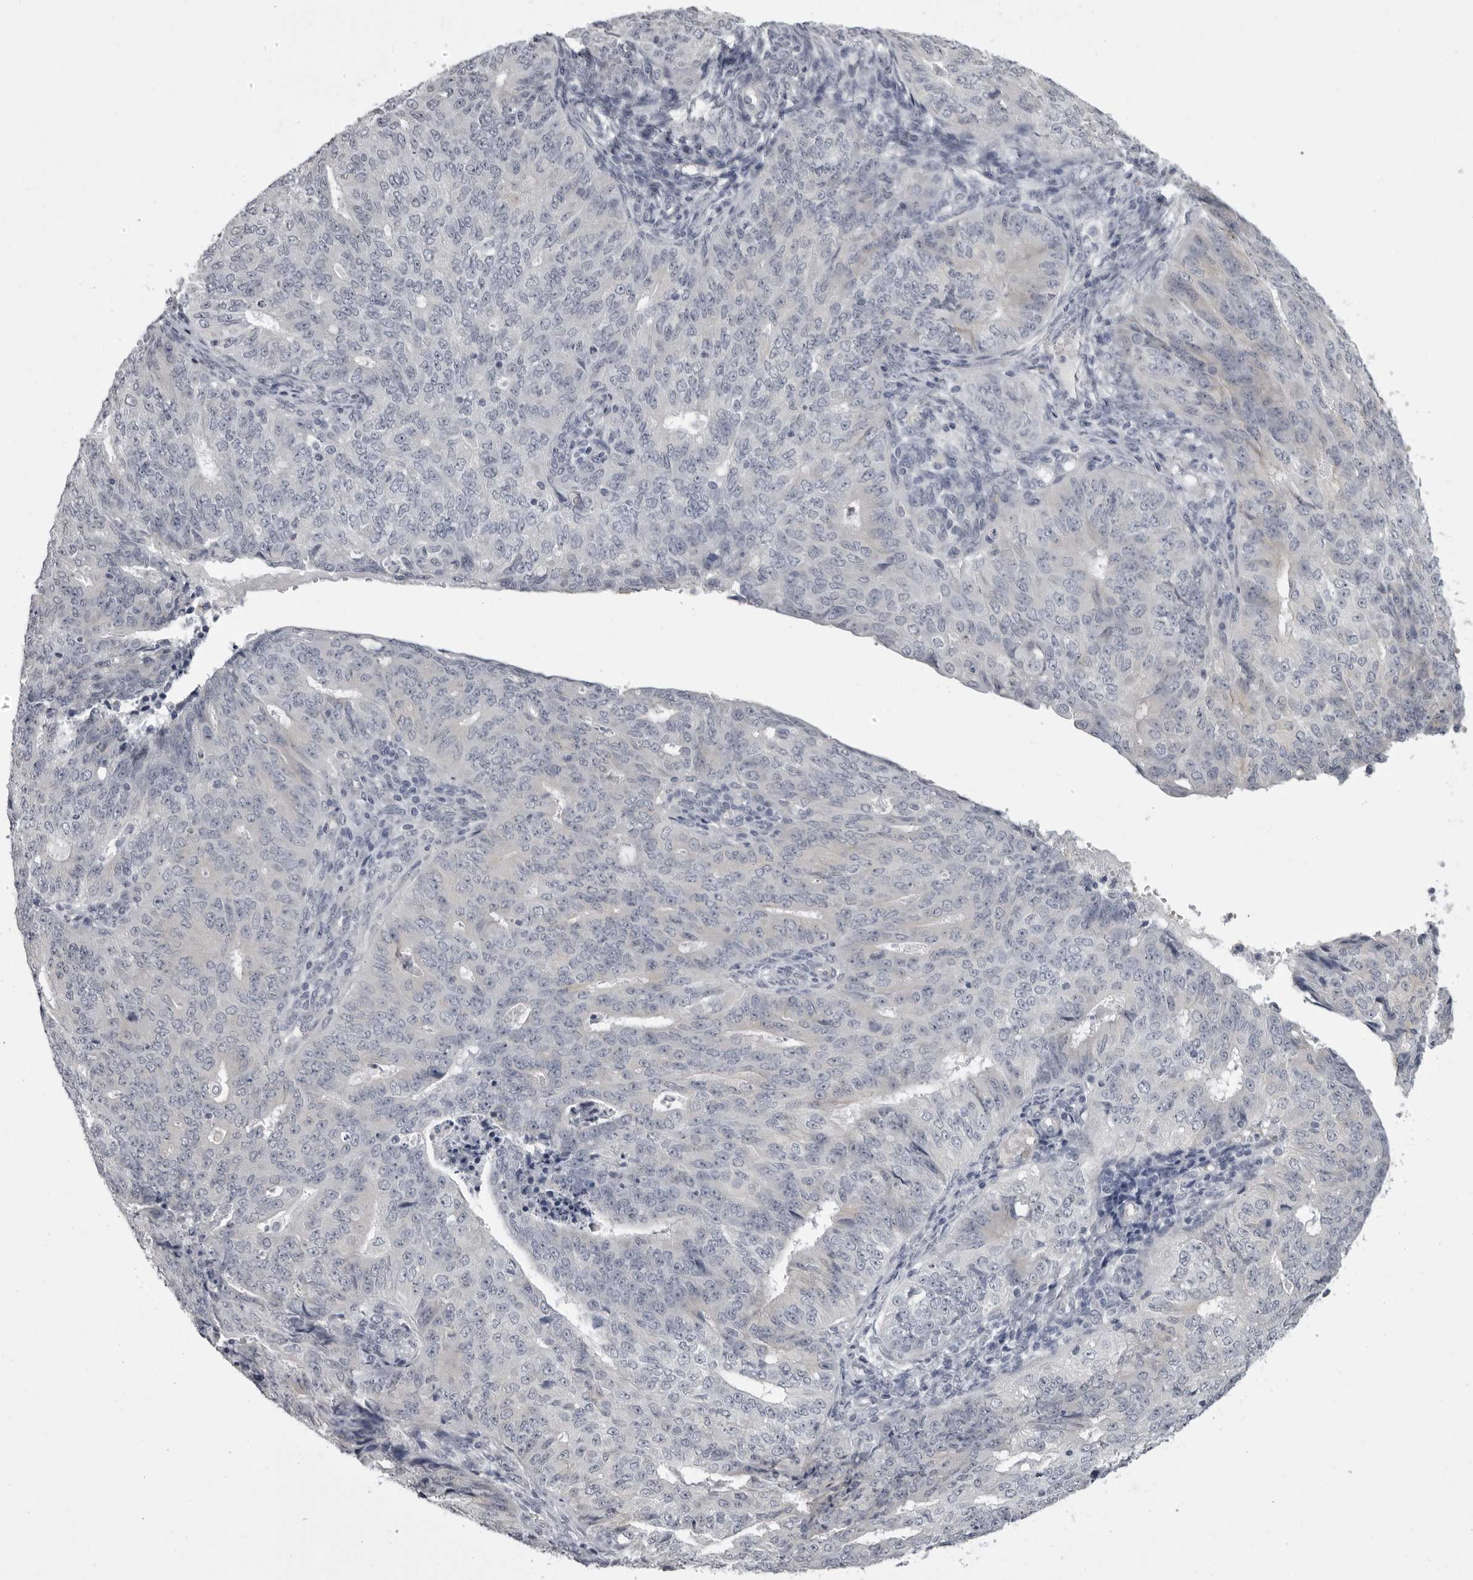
{"staining": {"intensity": "negative", "quantity": "none", "location": "none"}, "tissue": "endometrial cancer", "cell_type": "Tumor cells", "image_type": "cancer", "snomed": [{"axis": "morphology", "description": "Adenocarcinoma, NOS"}, {"axis": "topography", "description": "Endometrium"}], "caption": "Immunohistochemical staining of human adenocarcinoma (endometrial) displays no significant expression in tumor cells.", "gene": "EPHA10", "patient": {"sex": "female", "age": 32}}